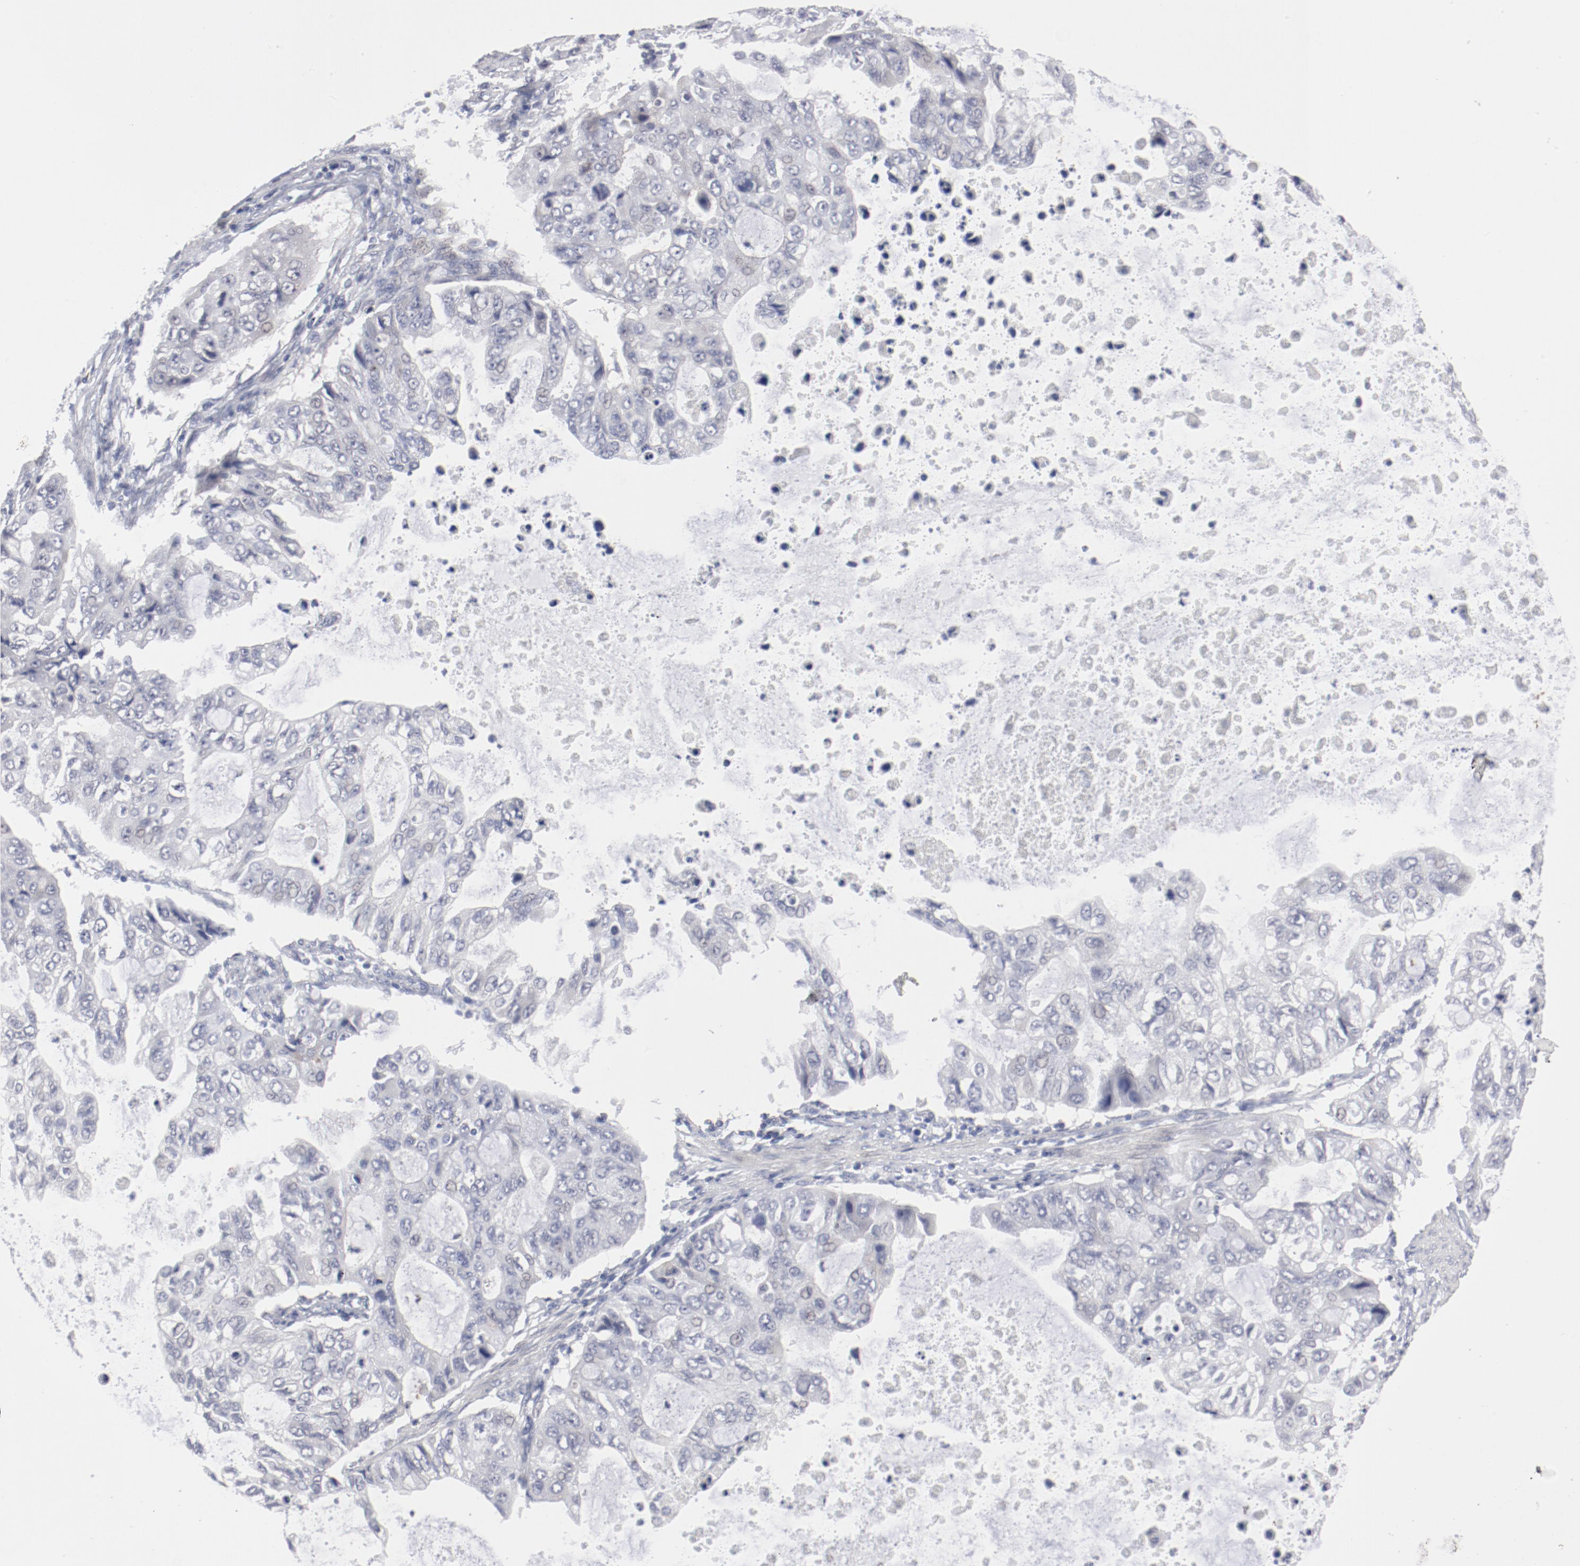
{"staining": {"intensity": "negative", "quantity": "none", "location": "none"}, "tissue": "stomach cancer", "cell_type": "Tumor cells", "image_type": "cancer", "snomed": [{"axis": "morphology", "description": "Adenocarcinoma, NOS"}, {"axis": "topography", "description": "Stomach, upper"}], "caption": "A high-resolution photomicrograph shows immunohistochemistry (IHC) staining of stomach adenocarcinoma, which shows no significant staining in tumor cells.", "gene": "SH3BGR", "patient": {"sex": "female", "age": 52}}